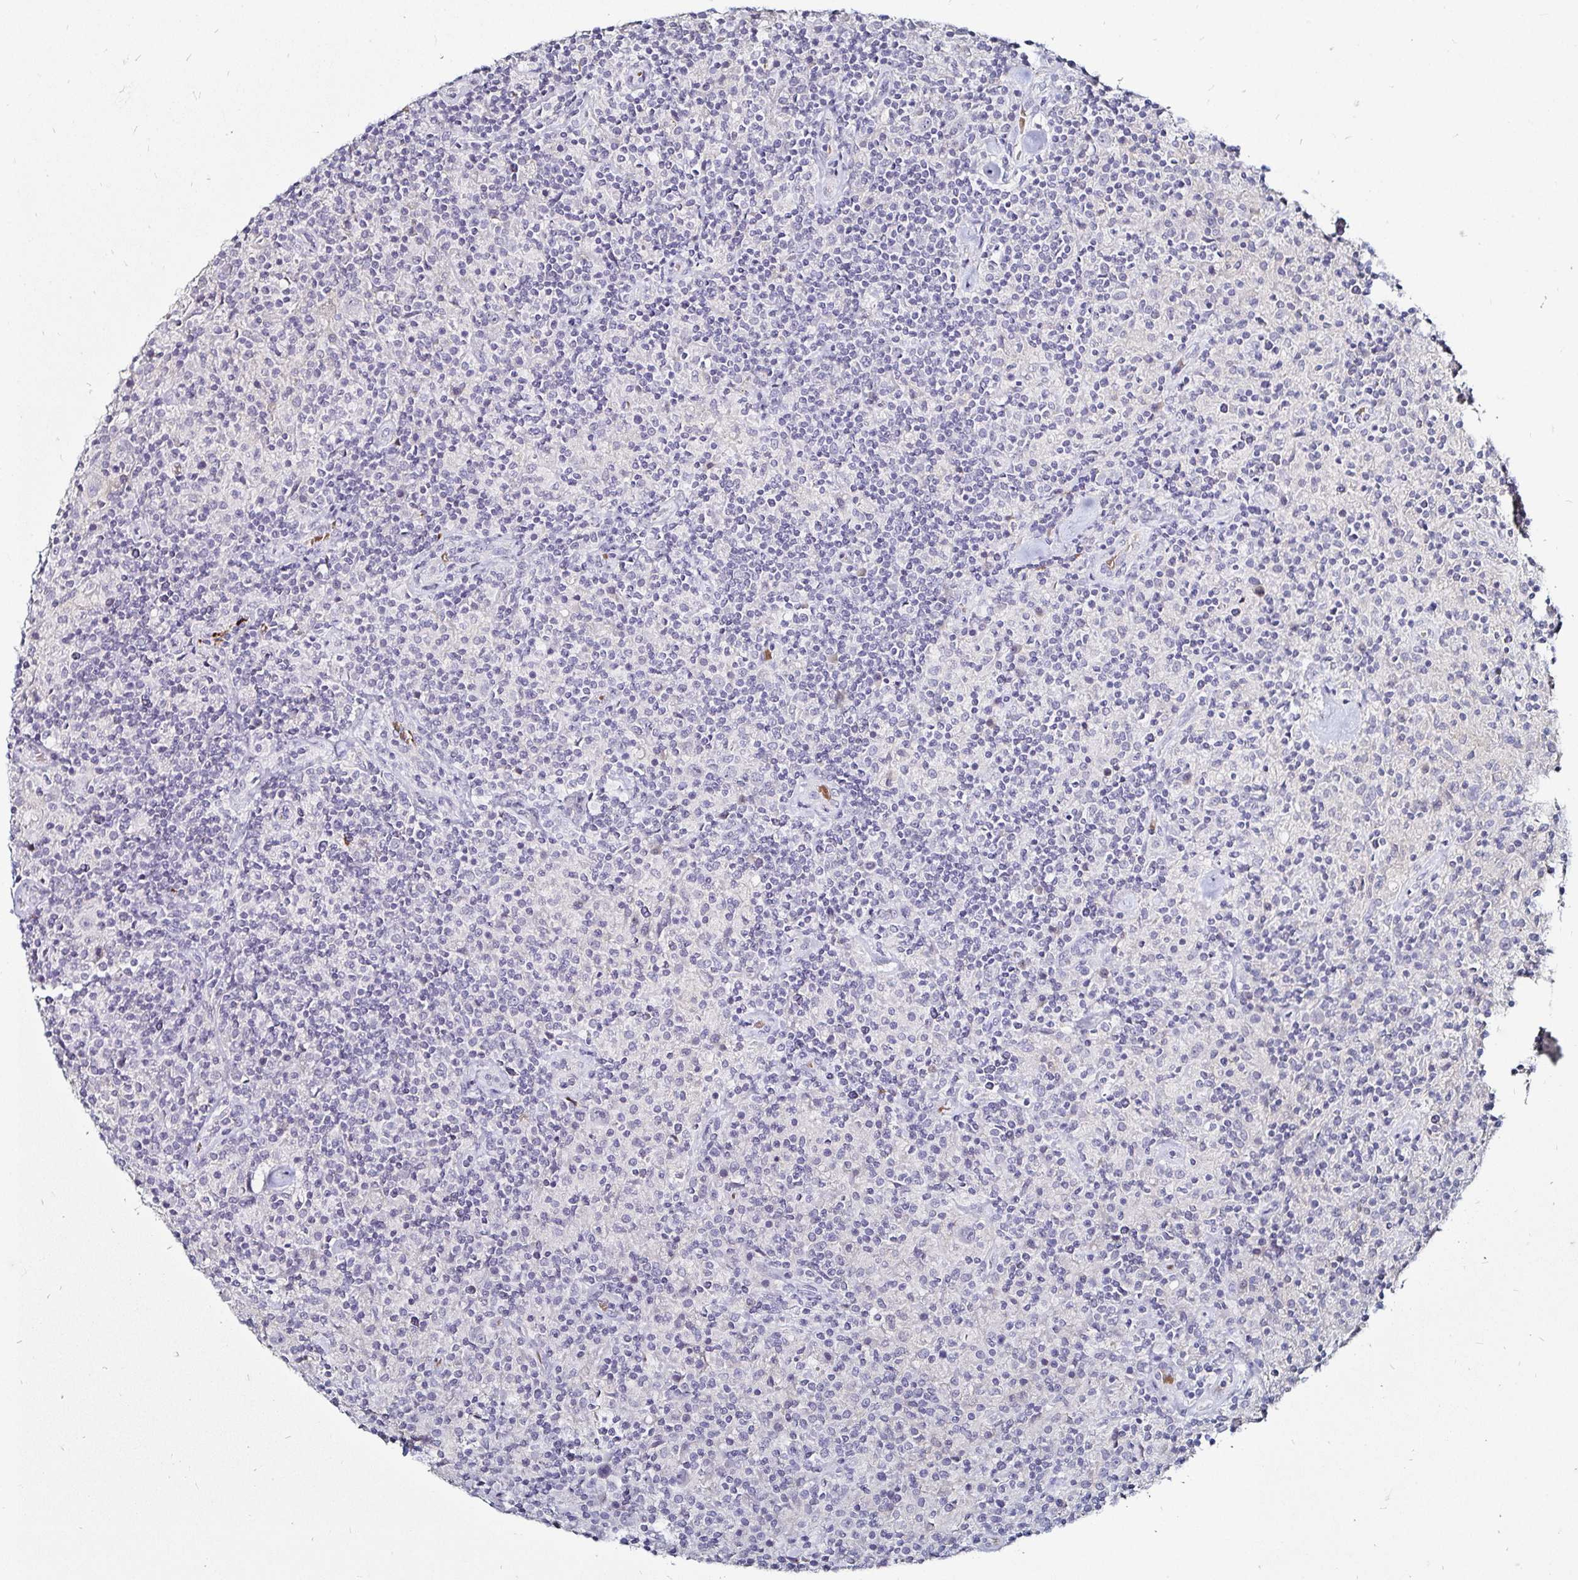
{"staining": {"intensity": "negative", "quantity": "none", "location": "none"}, "tissue": "lymphoma", "cell_type": "Tumor cells", "image_type": "cancer", "snomed": [{"axis": "morphology", "description": "Hodgkin's disease, NOS"}, {"axis": "topography", "description": "Lymph node"}], "caption": "The image demonstrates no significant expression in tumor cells of Hodgkin's disease. (DAB IHC with hematoxylin counter stain).", "gene": "FAIM2", "patient": {"sex": "male", "age": 70}}